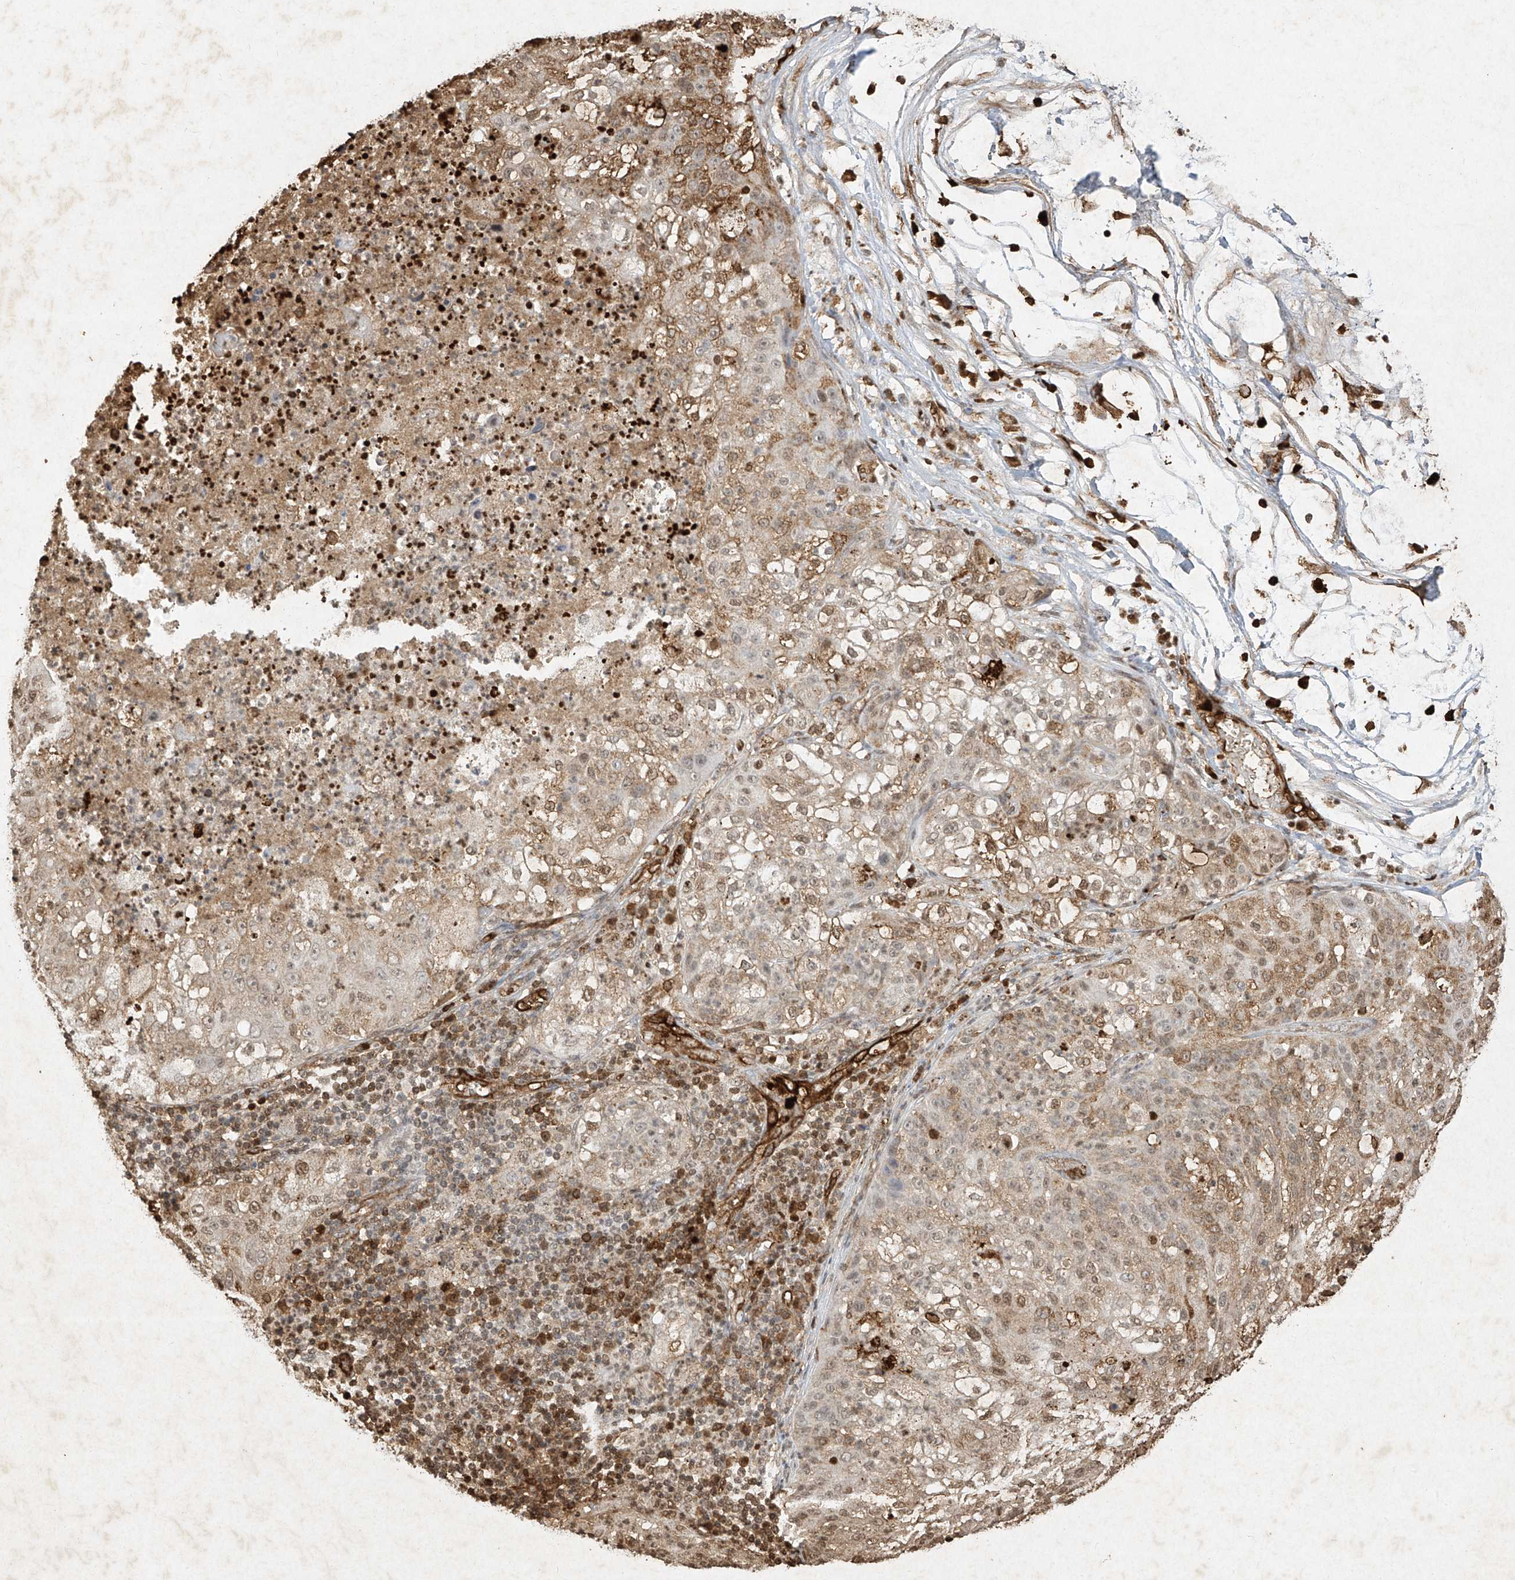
{"staining": {"intensity": "moderate", "quantity": ">75%", "location": "nuclear"}, "tissue": "lung cancer", "cell_type": "Tumor cells", "image_type": "cancer", "snomed": [{"axis": "morphology", "description": "Inflammation, NOS"}, {"axis": "morphology", "description": "Squamous cell carcinoma, NOS"}, {"axis": "topography", "description": "Lymph node"}, {"axis": "topography", "description": "Soft tissue"}, {"axis": "topography", "description": "Lung"}], "caption": "Immunohistochemical staining of human lung cancer exhibits medium levels of moderate nuclear positivity in approximately >75% of tumor cells.", "gene": "ATRIP", "patient": {"sex": "male", "age": 66}}